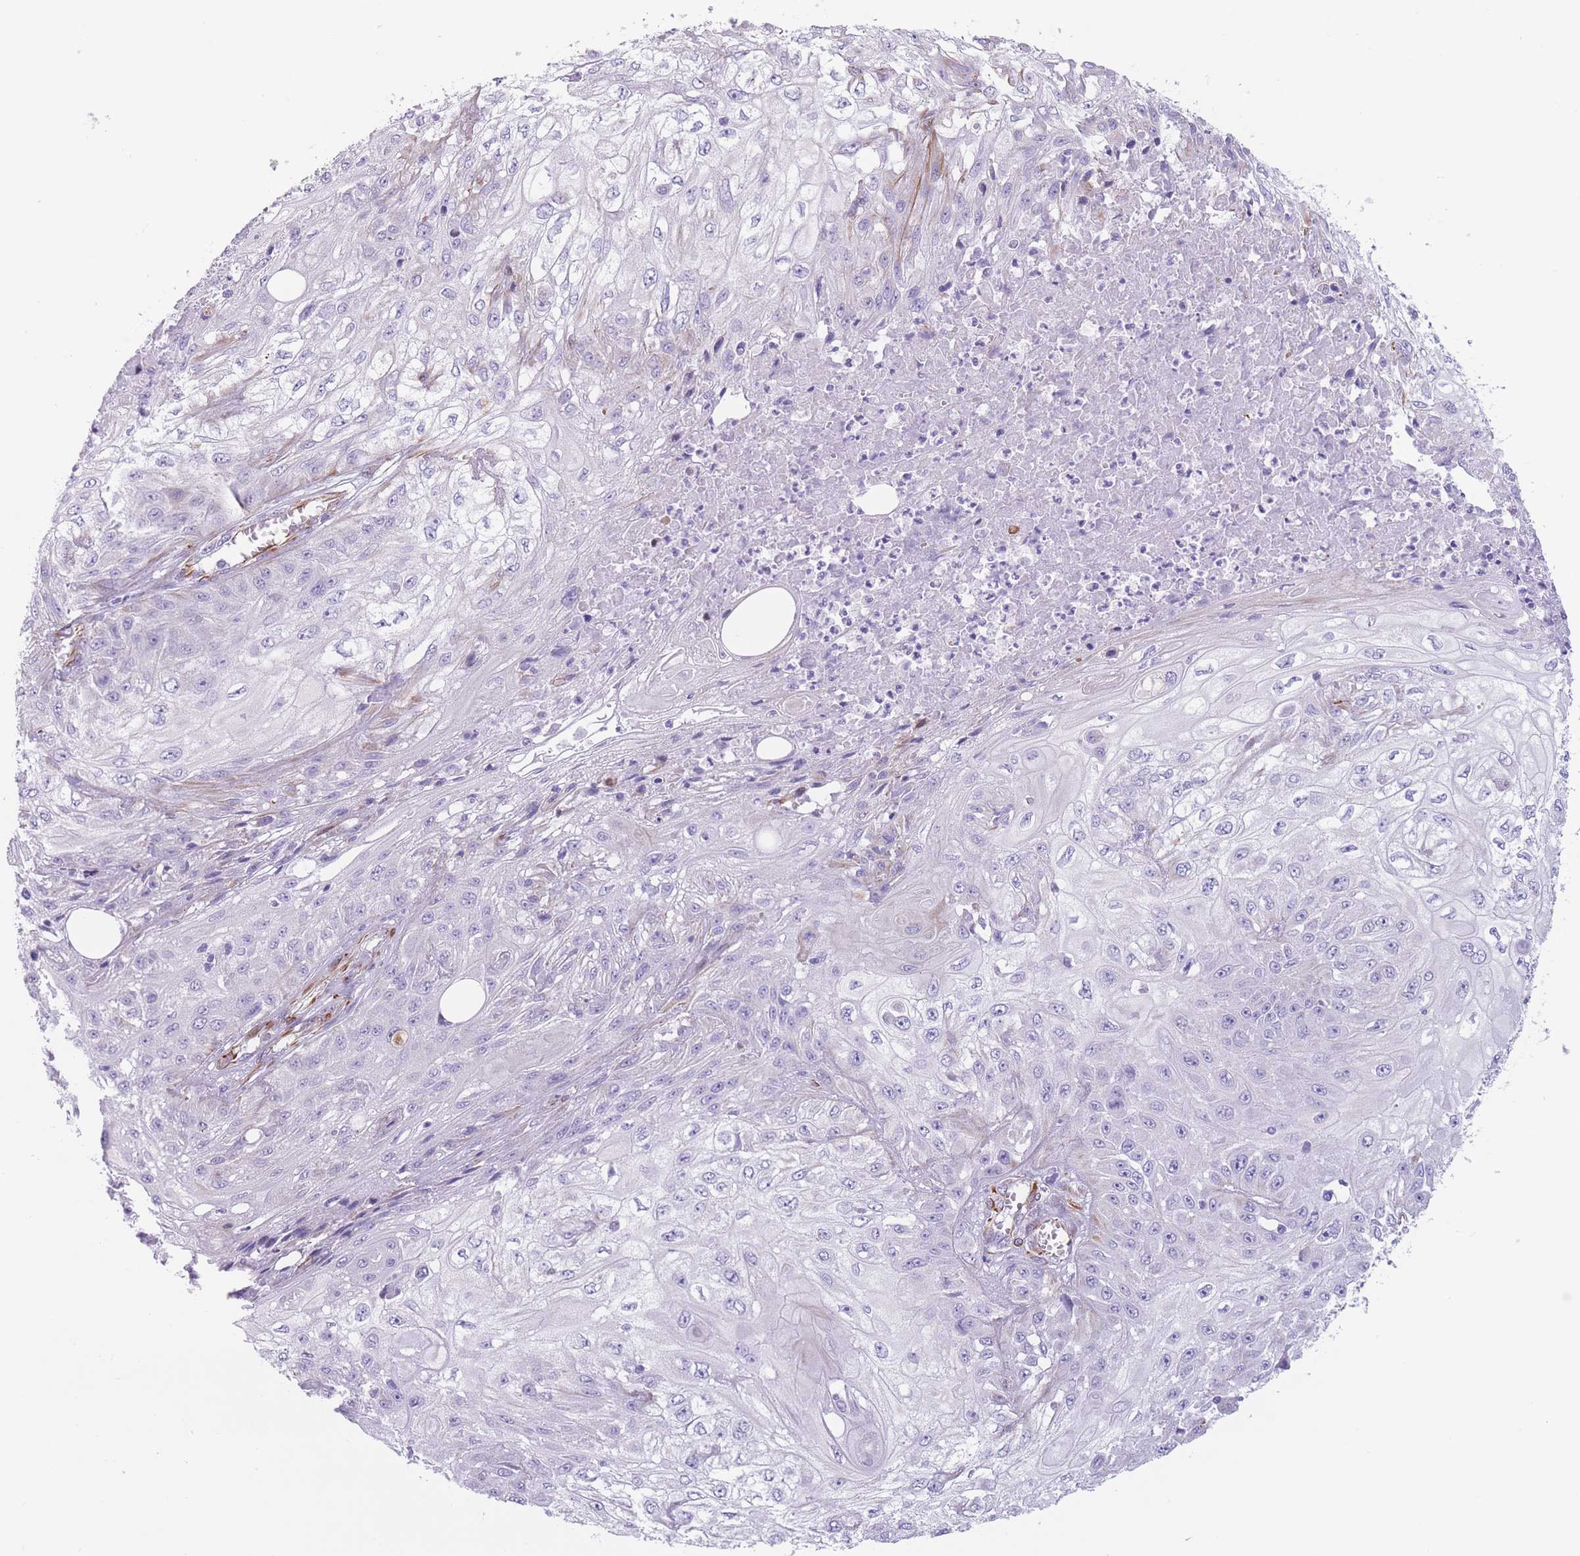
{"staining": {"intensity": "negative", "quantity": "none", "location": "none"}, "tissue": "skin cancer", "cell_type": "Tumor cells", "image_type": "cancer", "snomed": [{"axis": "morphology", "description": "Squamous cell carcinoma, NOS"}, {"axis": "morphology", "description": "Squamous cell carcinoma, metastatic, NOS"}, {"axis": "topography", "description": "Skin"}, {"axis": "topography", "description": "Lymph node"}], "caption": "IHC image of skin cancer stained for a protein (brown), which displays no staining in tumor cells.", "gene": "PTCD1", "patient": {"sex": "male", "age": 75}}